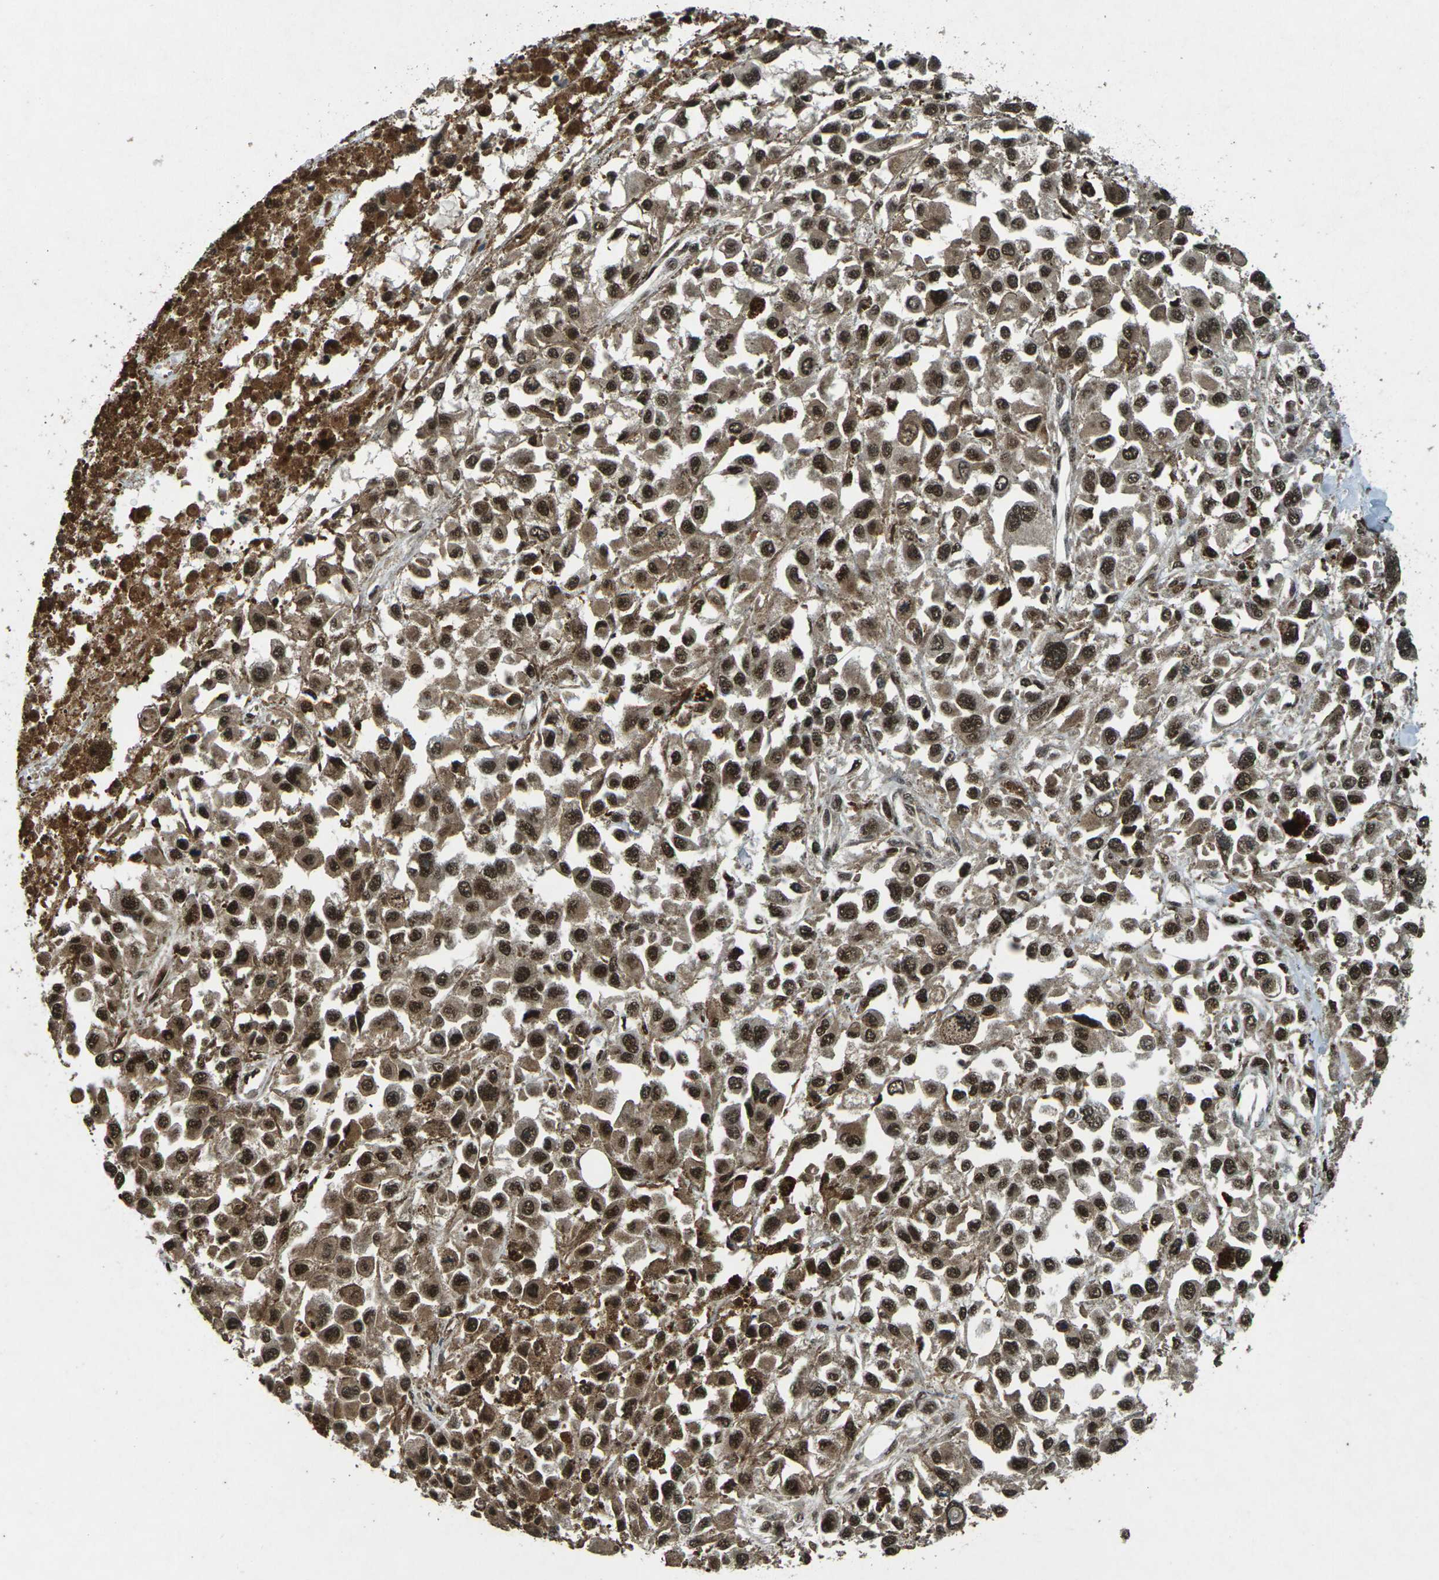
{"staining": {"intensity": "moderate", "quantity": ">75%", "location": "nuclear"}, "tissue": "melanoma", "cell_type": "Tumor cells", "image_type": "cancer", "snomed": [{"axis": "morphology", "description": "Malignant melanoma, Metastatic site"}, {"axis": "topography", "description": "Lymph node"}], "caption": "Protein expression analysis of human melanoma reveals moderate nuclear staining in about >75% of tumor cells. (Stains: DAB (3,3'-diaminobenzidine) in brown, nuclei in blue, Microscopy: brightfield microscopy at high magnification).", "gene": "NR4A2", "patient": {"sex": "male", "age": 59}}